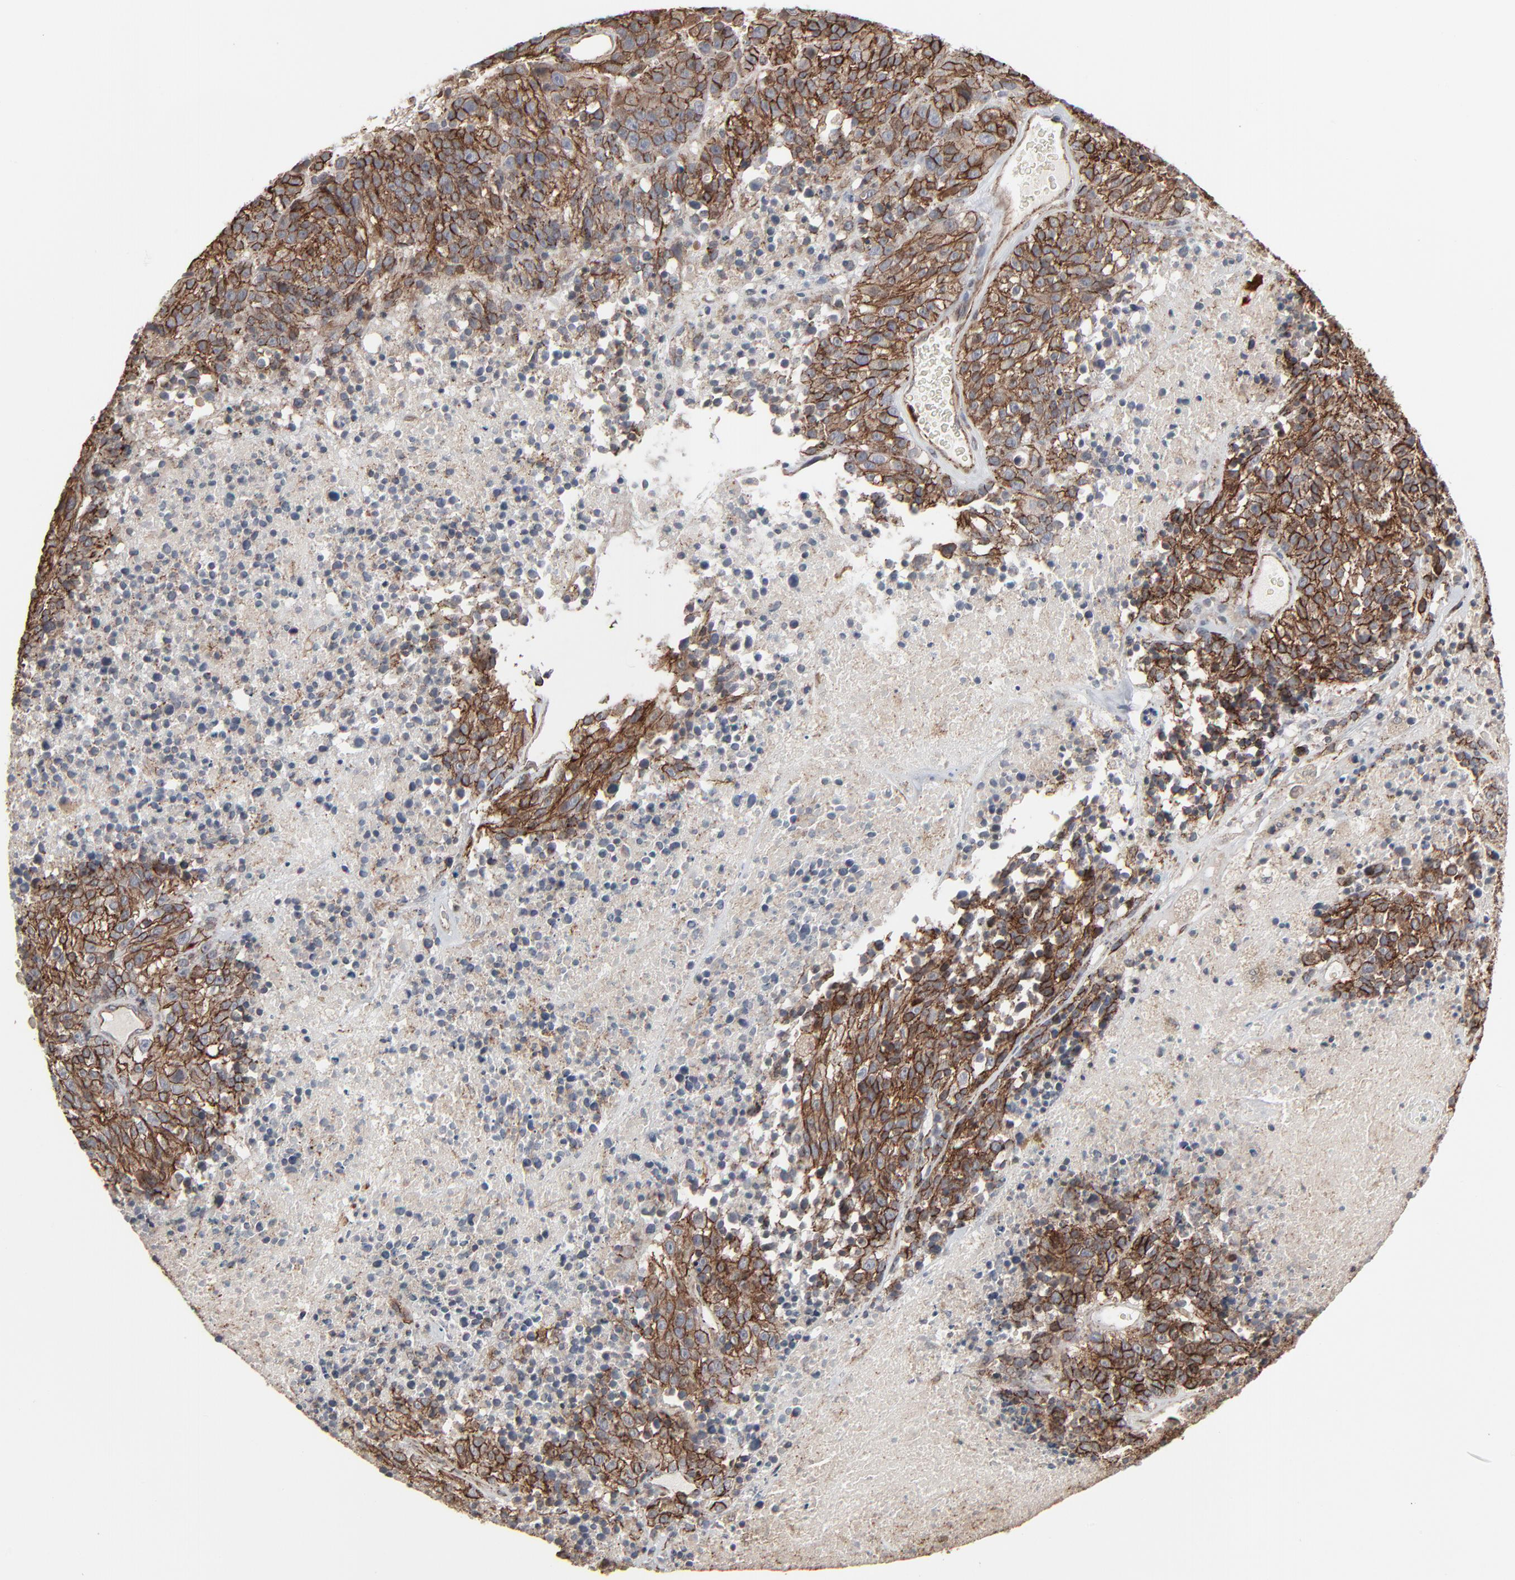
{"staining": {"intensity": "moderate", "quantity": "25%-75%", "location": "cytoplasmic/membranous"}, "tissue": "melanoma", "cell_type": "Tumor cells", "image_type": "cancer", "snomed": [{"axis": "morphology", "description": "Malignant melanoma, Metastatic site"}, {"axis": "topography", "description": "Cerebral cortex"}], "caption": "Immunohistochemical staining of melanoma reveals medium levels of moderate cytoplasmic/membranous protein positivity in about 25%-75% of tumor cells.", "gene": "CTNND1", "patient": {"sex": "female", "age": 52}}